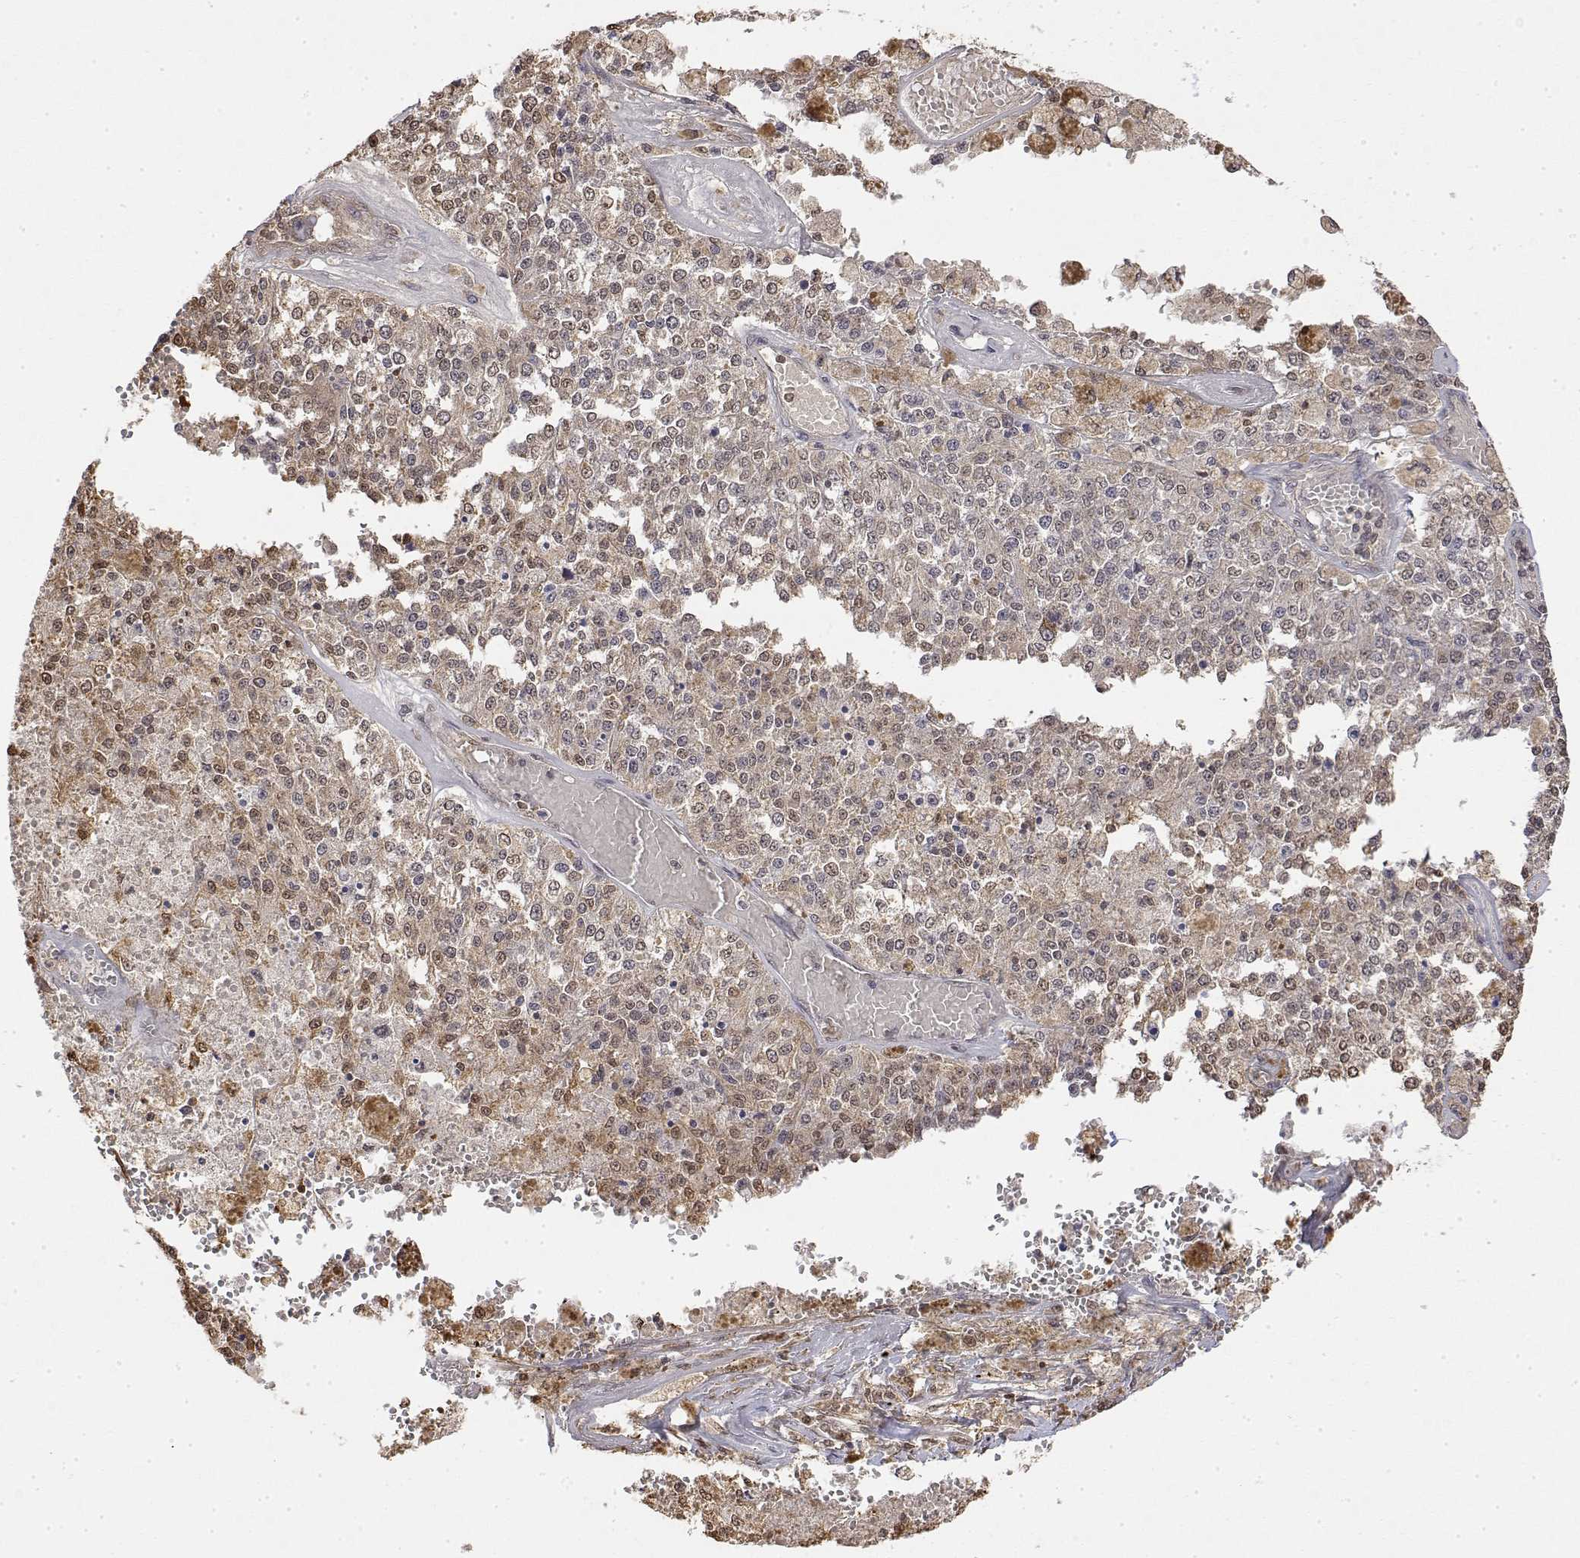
{"staining": {"intensity": "weak", "quantity": ">75%", "location": "cytoplasmic/membranous,nuclear"}, "tissue": "melanoma", "cell_type": "Tumor cells", "image_type": "cancer", "snomed": [{"axis": "morphology", "description": "Malignant melanoma, Metastatic site"}, {"axis": "topography", "description": "Lymph node"}], "caption": "Melanoma stained for a protein (brown) reveals weak cytoplasmic/membranous and nuclear positive expression in approximately >75% of tumor cells.", "gene": "TPI1", "patient": {"sex": "female", "age": 64}}